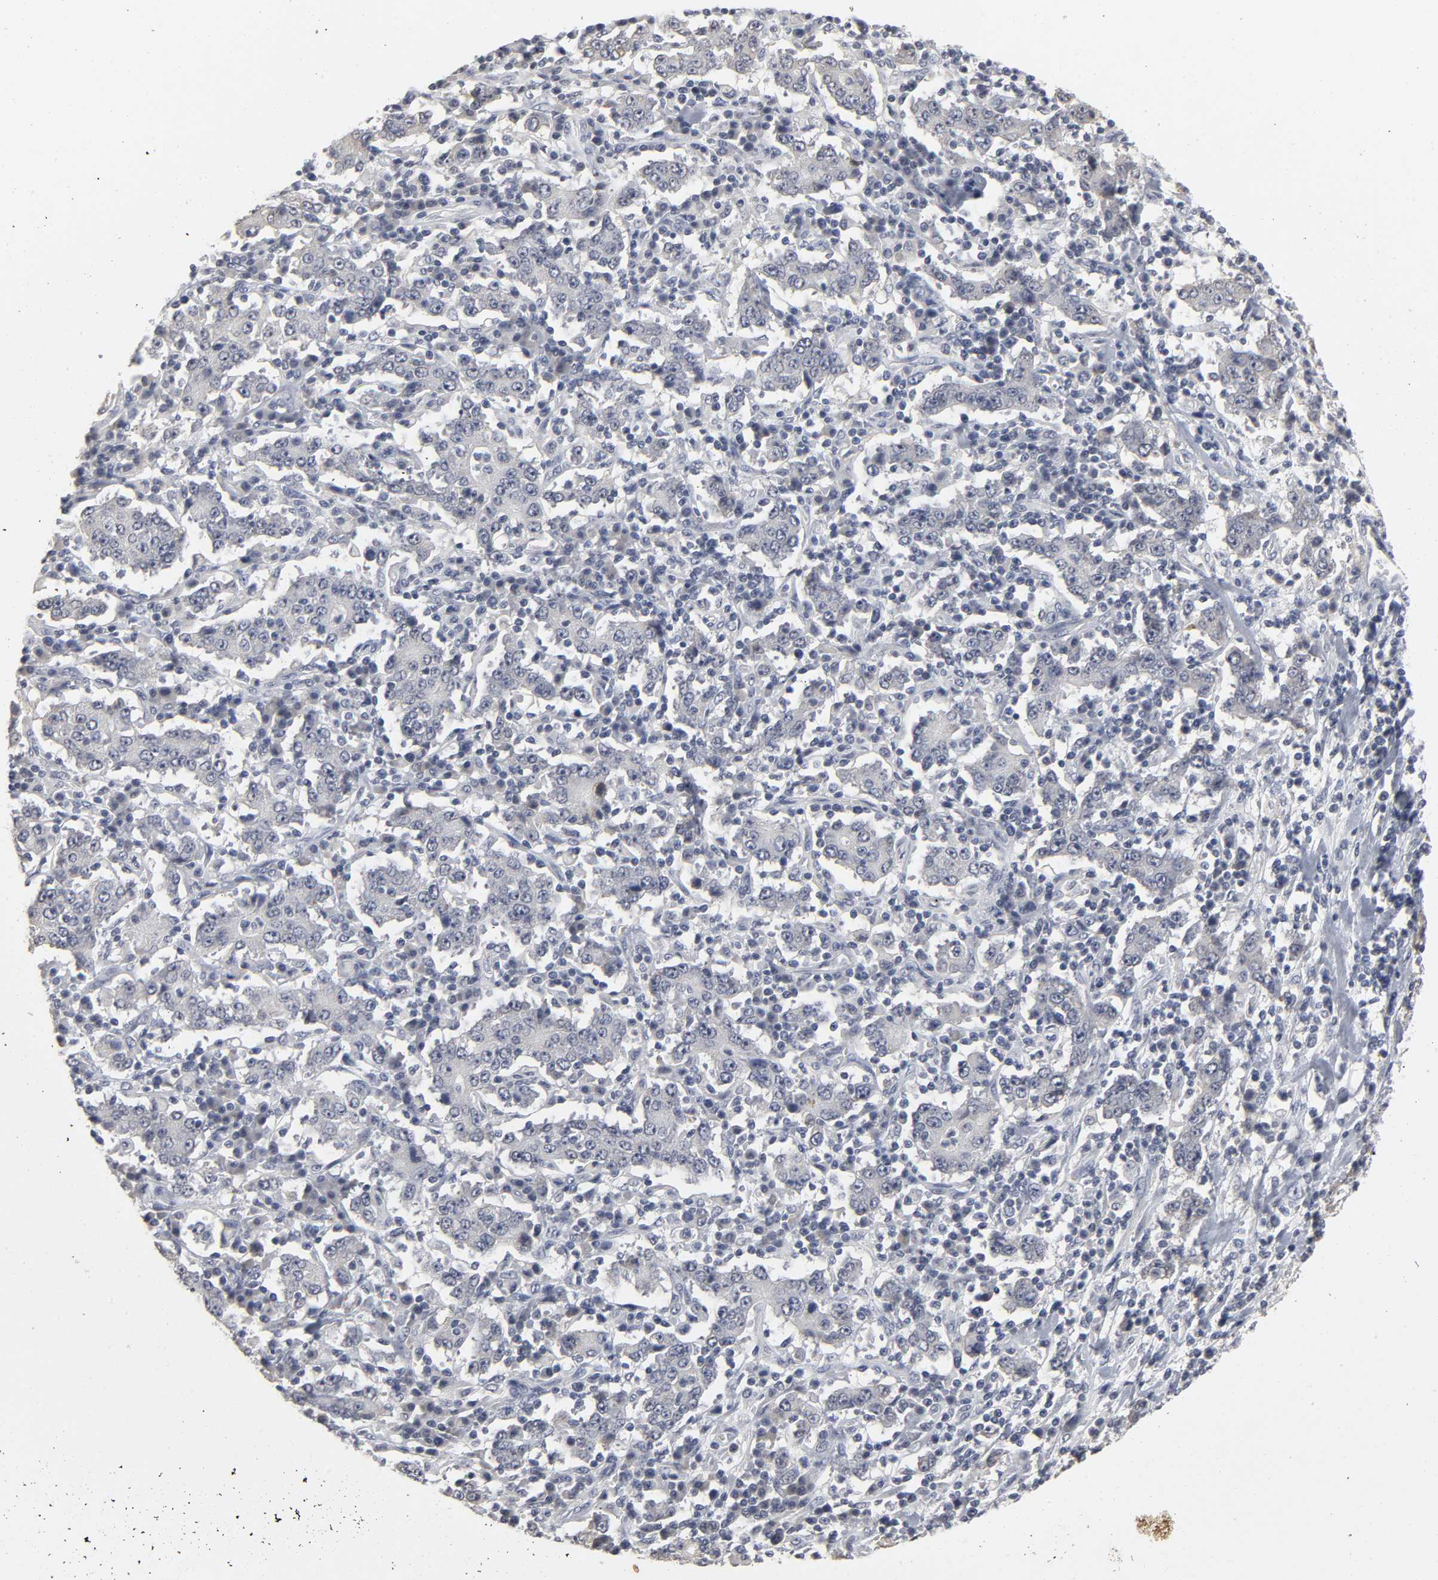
{"staining": {"intensity": "negative", "quantity": "none", "location": "none"}, "tissue": "stomach cancer", "cell_type": "Tumor cells", "image_type": "cancer", "snomed": [{"axis": "morphology", "description": "Normal tissue, NOS"}, {"axis": "morphology", "description": "Adenocarcinoma, NOS"}, {"axis": "topography", "description": "Stomach, upper"}, {"axis": "topography", "description": "Stomach"}], "caption": "An immunohistochemistry photomicrograph of adenocarcinoma (stomach) is shown. There is no staining in tumor cells of adenocarcinoma (stomach).", "gene": "TCAP", "patient": {"sex": "male", "age": 59}}